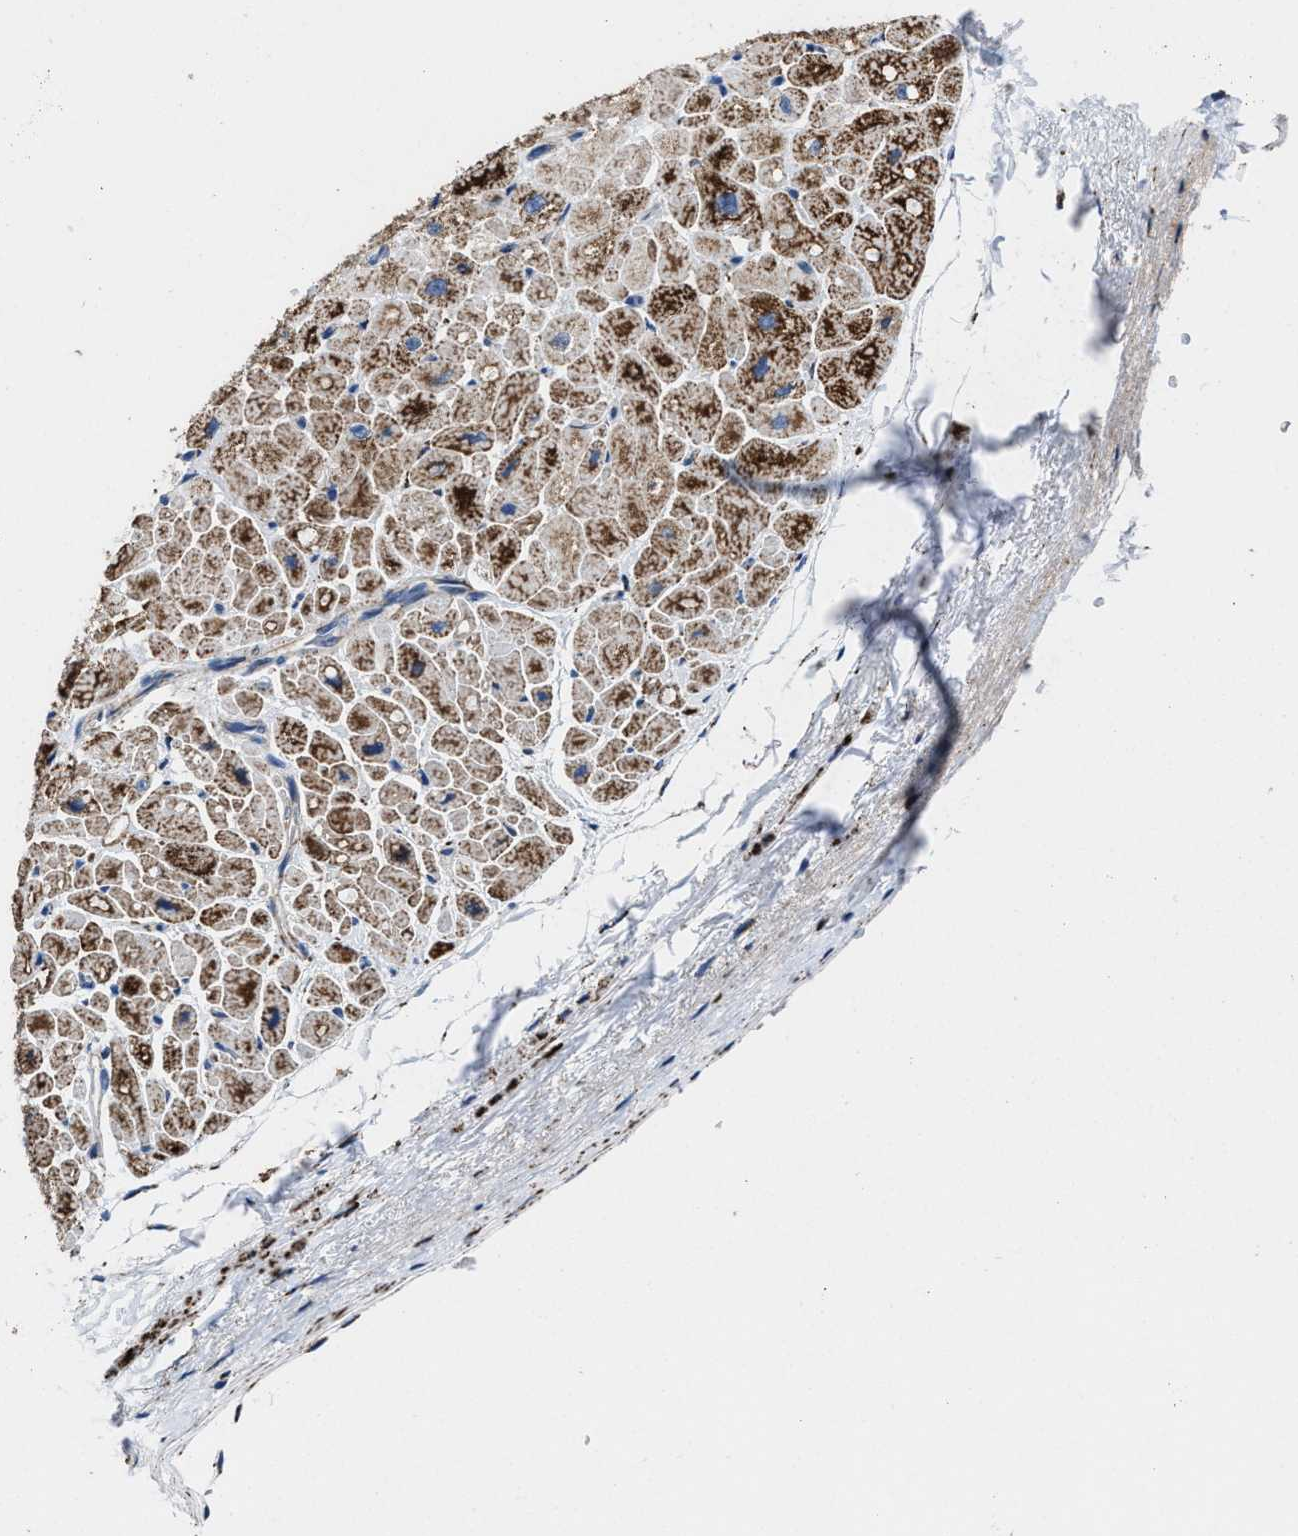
{"staining": {"intensity": "strong", "quantity": ">75%", "location": "cytoplasmic/membranous"}, "tissue": "heart muscle", "cell_type": "Cardiomyocytes", "image_type": "normal", "snomed": [{"axis": "morphology", "description": "Normal tissue, NOS"}, {"axis": "topography", "description": "Heart"}], "caption": "IHC (DAB (3,3'-diaminobenzidine)) staining of normal heart muscle displays strong cytoplasmic/membranous protein expression in about >75% of cardiomyocytes. (Stains: DAB in brown, nuclei in blue, Microscopy: brightfield microscopy at high magnification).", "gene": "ALDH1B1", "patient": {"sex": "male", "age": 49}}